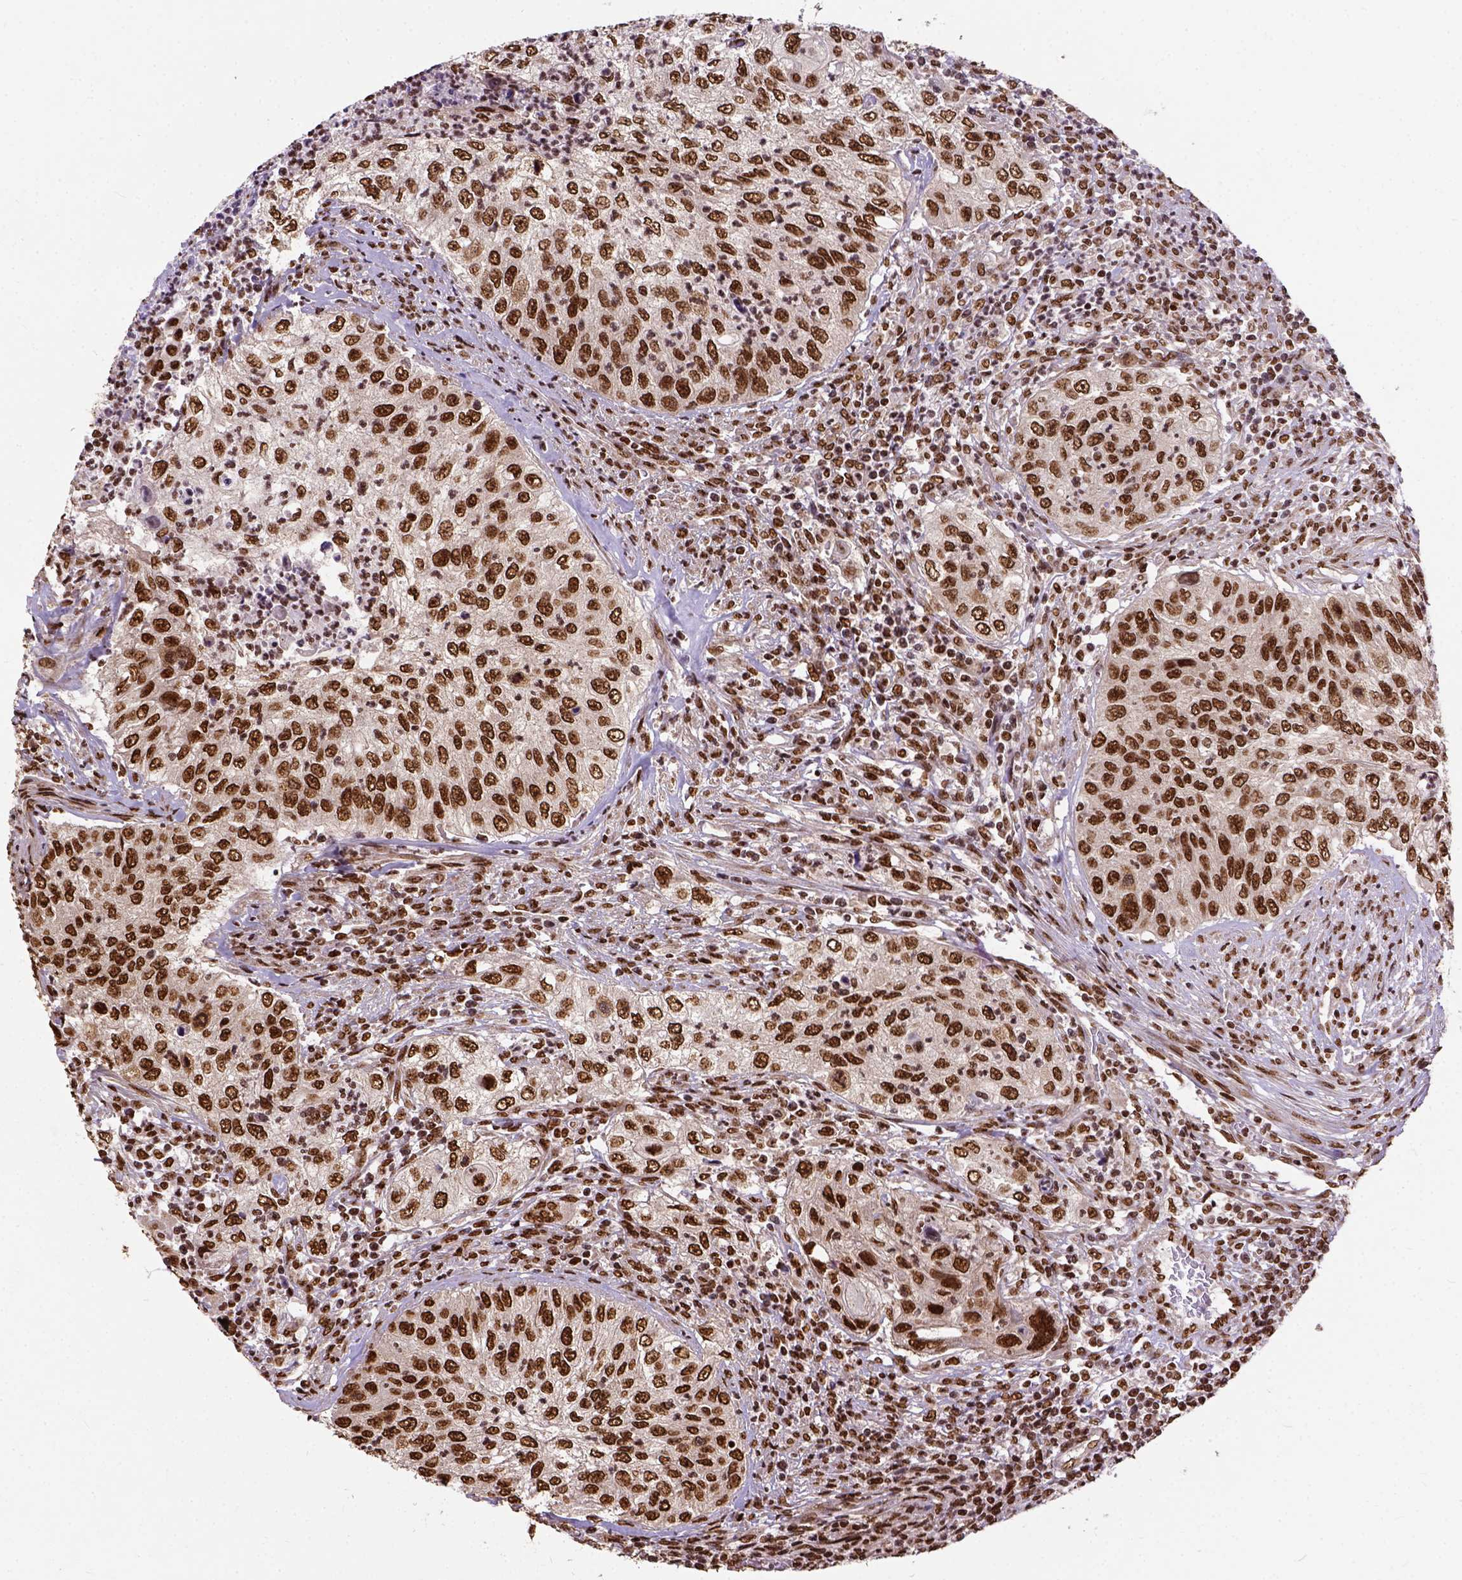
{"staining": {"intensity": "moderate", "quantity": ">75%", "location": "nuclear"}, "tissue": "urothelial cancer", "cell_type": "Tumor cells", "image_type": "cancer", "snomed": [{"axis": "morphology", "description": "Urothelial carcinoma, High grade"}, {"axis": "topography", "description": "Urinary bladder"}], "caption": "There is medium levels of moderate nuclear staining in tumor cells of urothelial carcinoma (high-grade), as demonstrated by immunohistochemical staining (brown color).", "gene": "NACC1", "patient": {"sex": "female", "age": 60}}